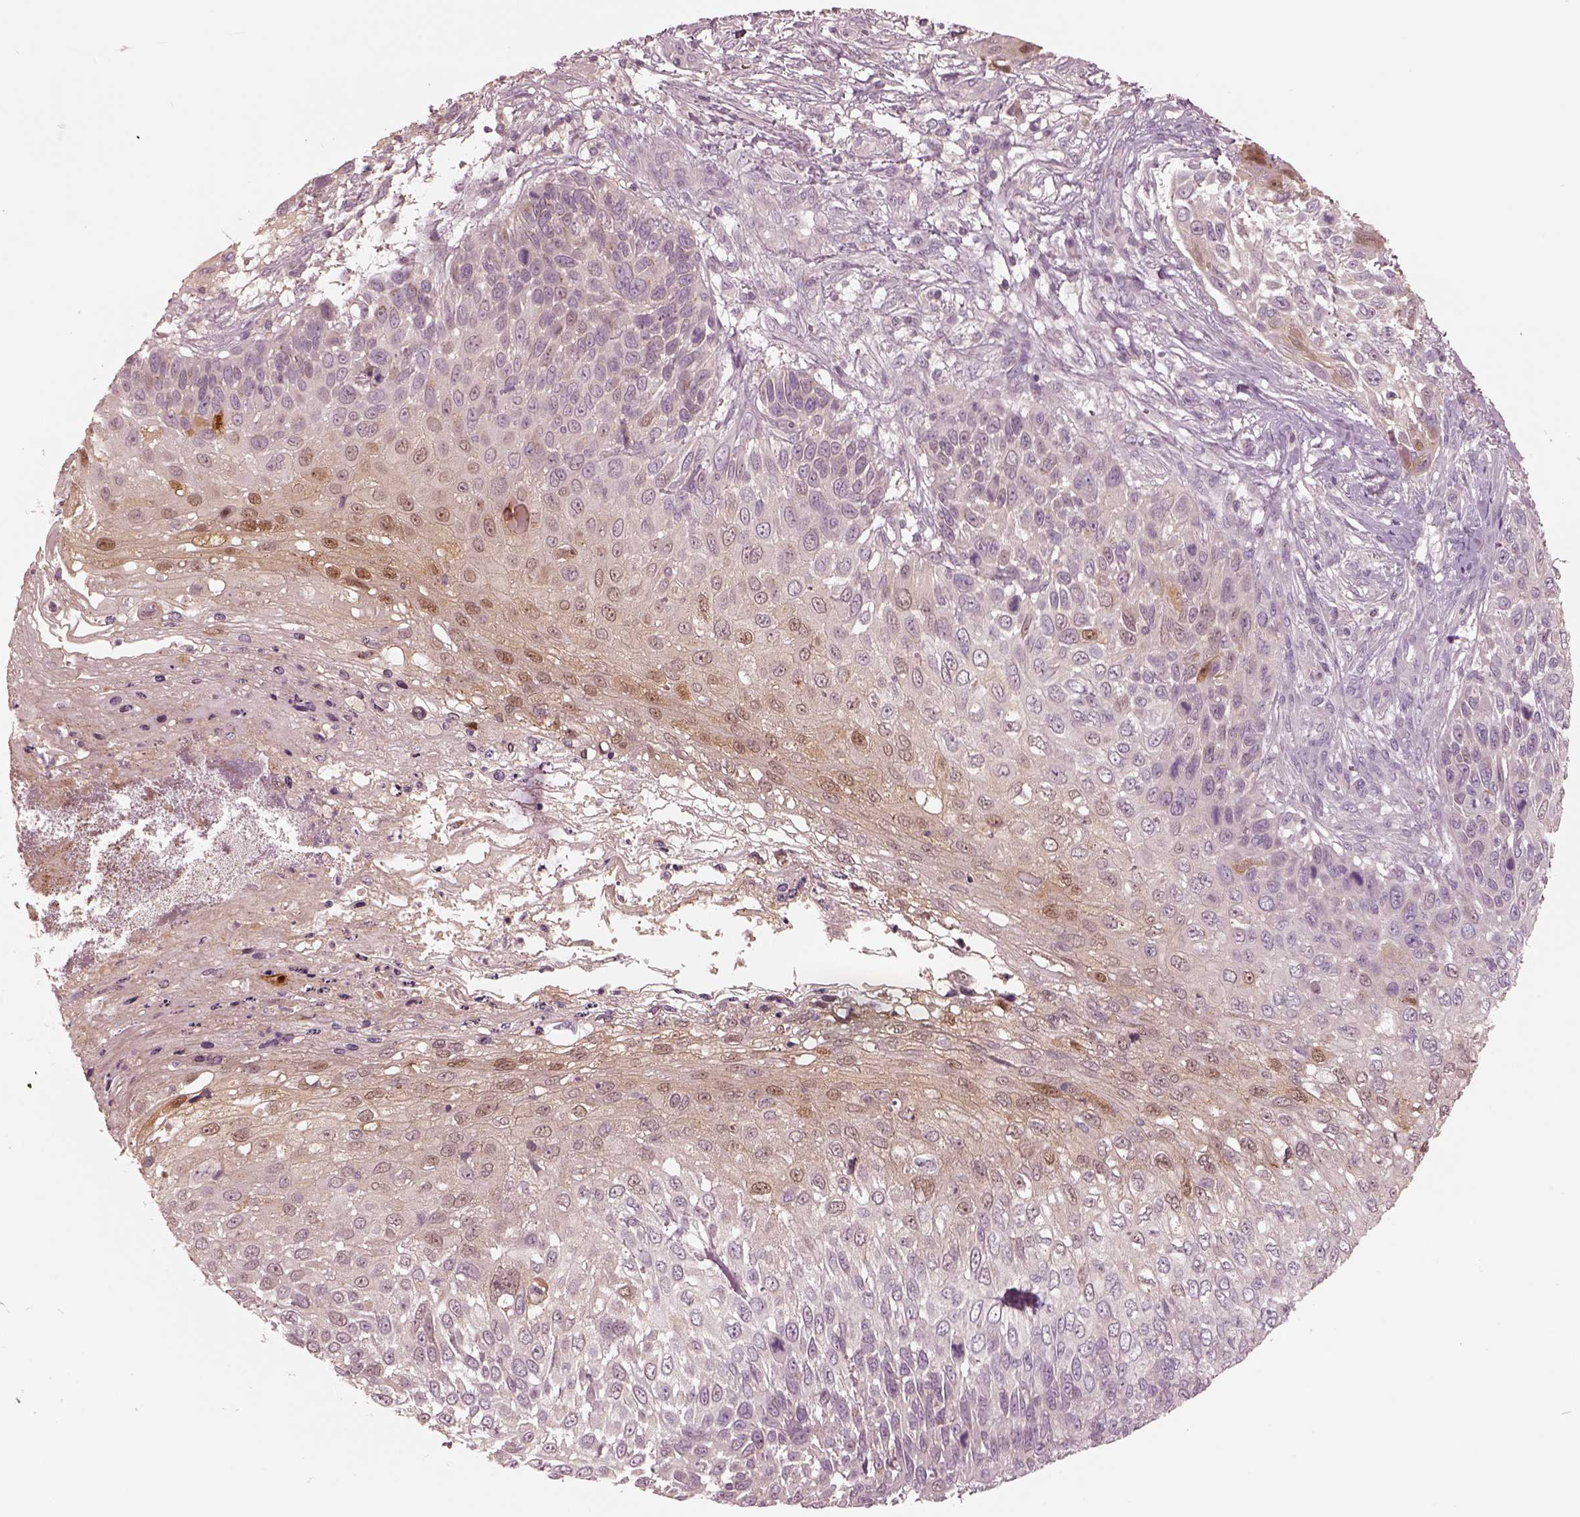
{"staining": {"intensity": "moderate", "quantity": "25%-75%", "location": "cytoplasmic/membranous,nuclear"}, "tissue": "skin cancer", "cell_type": "Tumor cells", "image_type": "cancer", "snomed": [{"axis": "morphology", "description": "Squamous cell carcinoma, NOS"}, {"axis": "topography", "description": "Skin"}], "caption": "Moderate cytoplasmic/membranous and nuclear positivity is appreciated in approximately 25%-75% of tumor cells in squamous cell carcinoma (skin). (DAB (3,3'-diaminobenzidine) IHC with brightfield microscopy, high magnification).", "gene": "SDCBP2", "patient": {"sex": "male", "age": 92}}